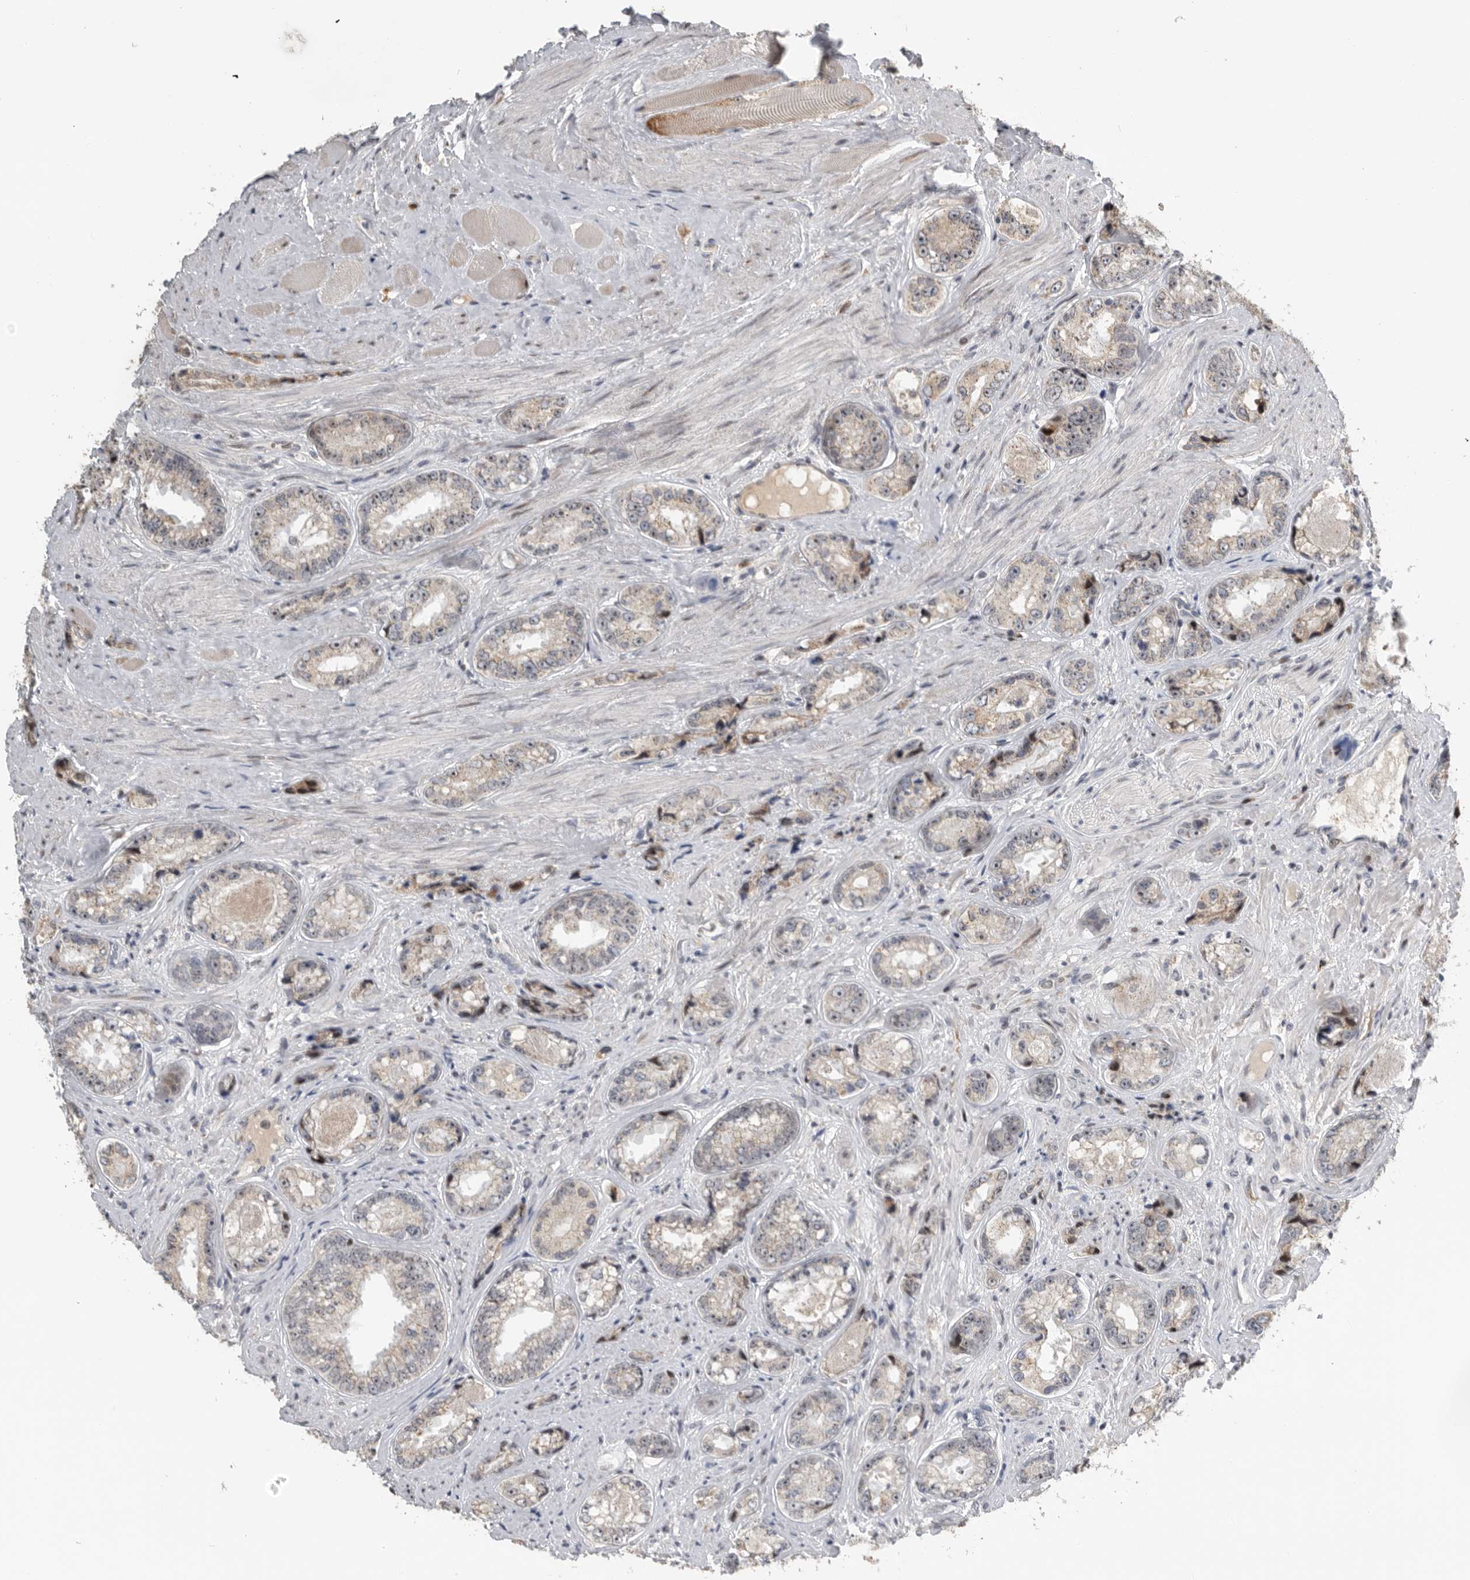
{"staining": {"intensity": "weak", "quantity": "25%-75%", "location": "cytoplasmic/membranous,nuclear"}, "tissue": "prostate cancer", "cell_type": "Tumor cells", "image_type": "cancer", "snomed": [{"axis": "morphology", "description": "Adenocarcinoma, High grade"}, {"axis": "topography", "description": "Prostate"}], "caption": "Prostate cancer stained with DAB immunohistochemistry displays low levels of weak cytoplasmic/membranous and nuclear expression in approximately 25%-75% of tumor cells. The staining is performed using DAB brown chromogen to label protein expression. The nuclei are counter-stained blue using hematoxylin.", "gene": "PCMTD1", "patient": {"sex": "male", "age": 61}}